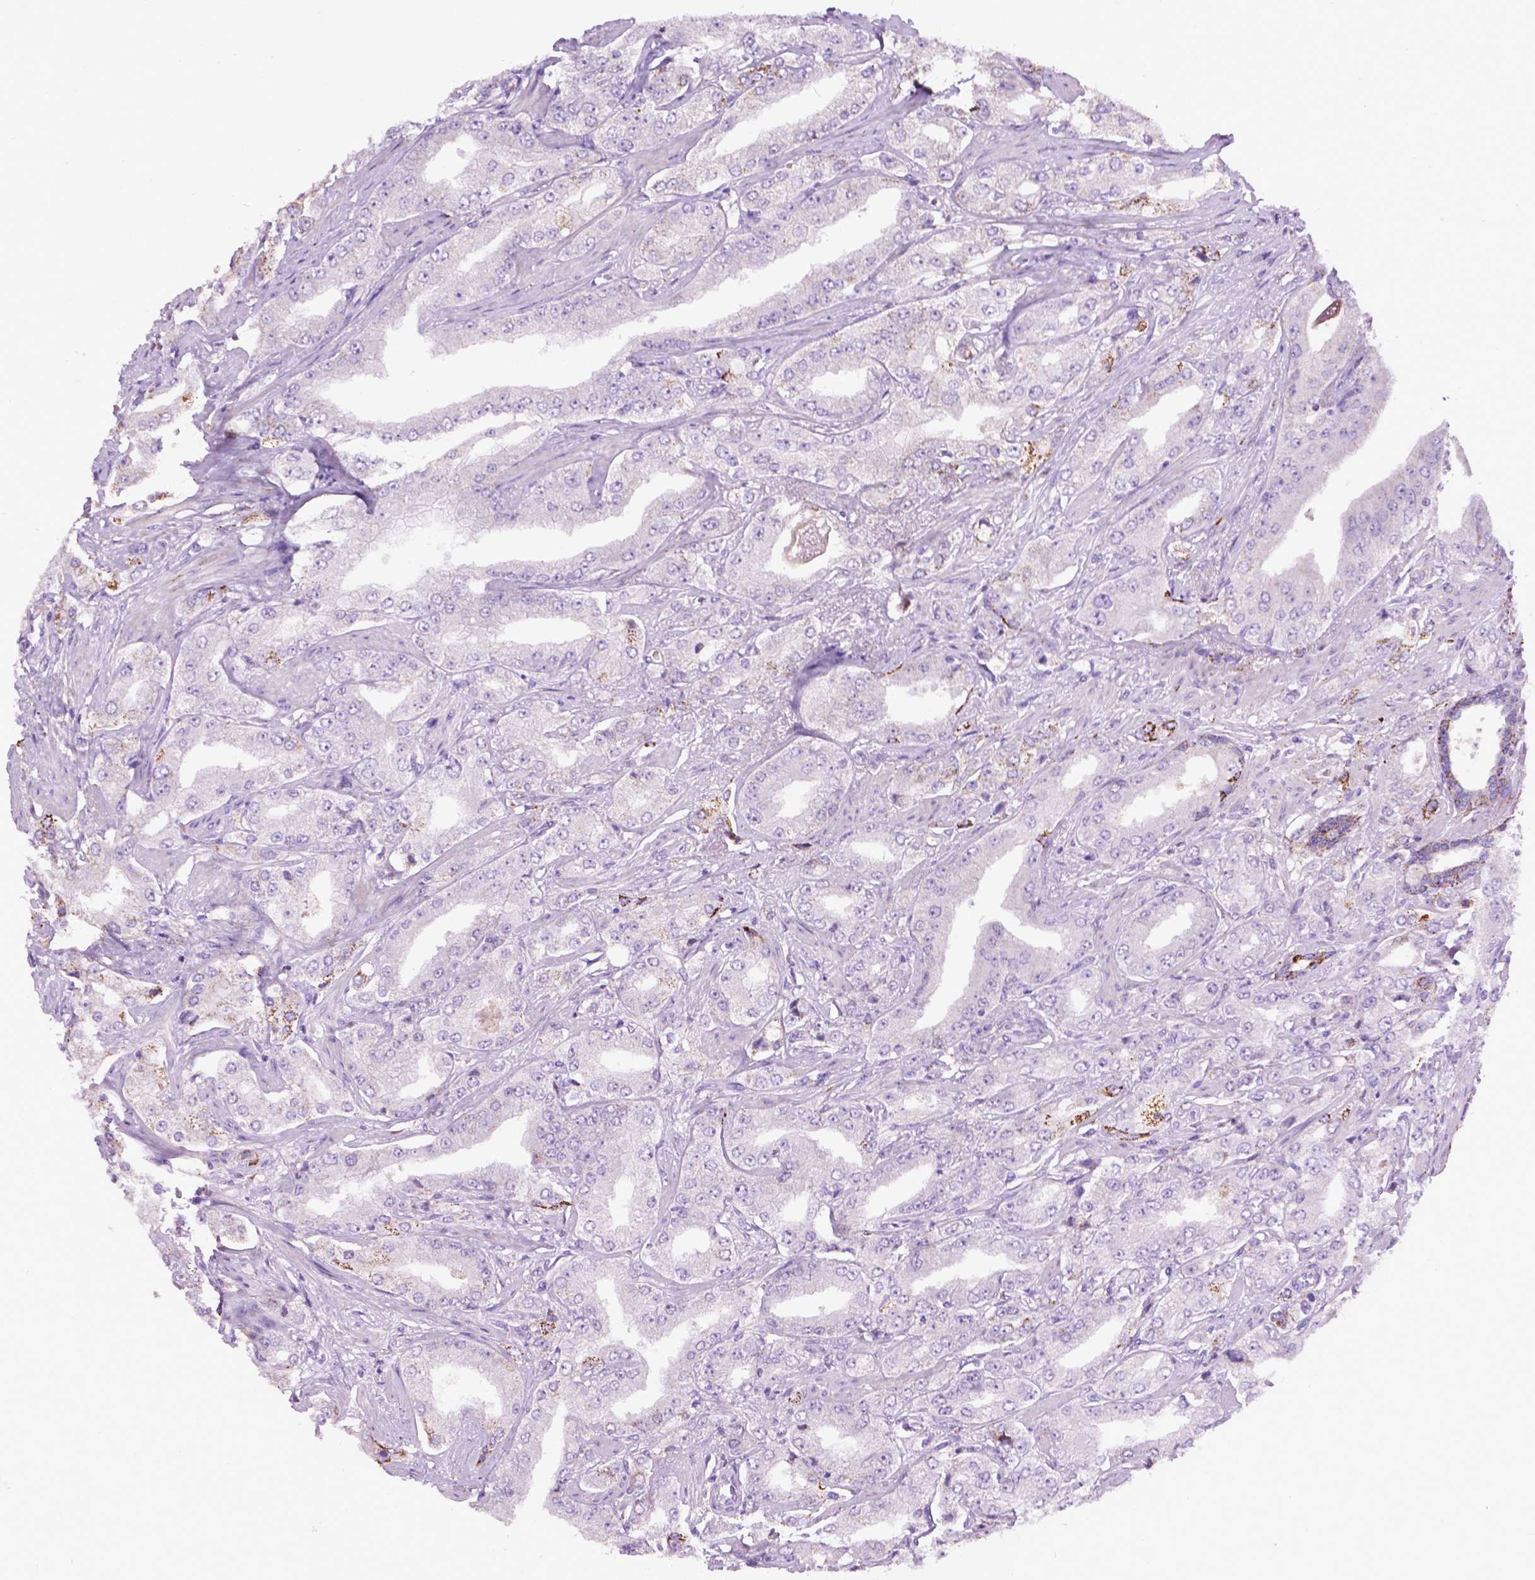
{"staining": {"intensity": "negative", "quantity": "none", "location": "none"}, "tissue": "prostate cancer", "cell_type": "Tumor cells", "image_type": "cancer", "snomed": [{"axis": "morphology", "description": "Adenocarcinoma, Low grade"}, {"axis": "topography", "description": "Prostate"}], "caption": "A high-resolution image shows immunohistochemistry staining of low-grade adenocarcinoma (prostate), which demonstrates no significant positivity in tumor cells. The staining was performed using DAB (3,3'-diaminobenzidine) to visualize the protein expression in brown, while the nuclei were stained in blue with hematoxylin (Magnification: 20x).", "gene": "TMEM132E", "patient": {"sex": "male", "age": 60}}